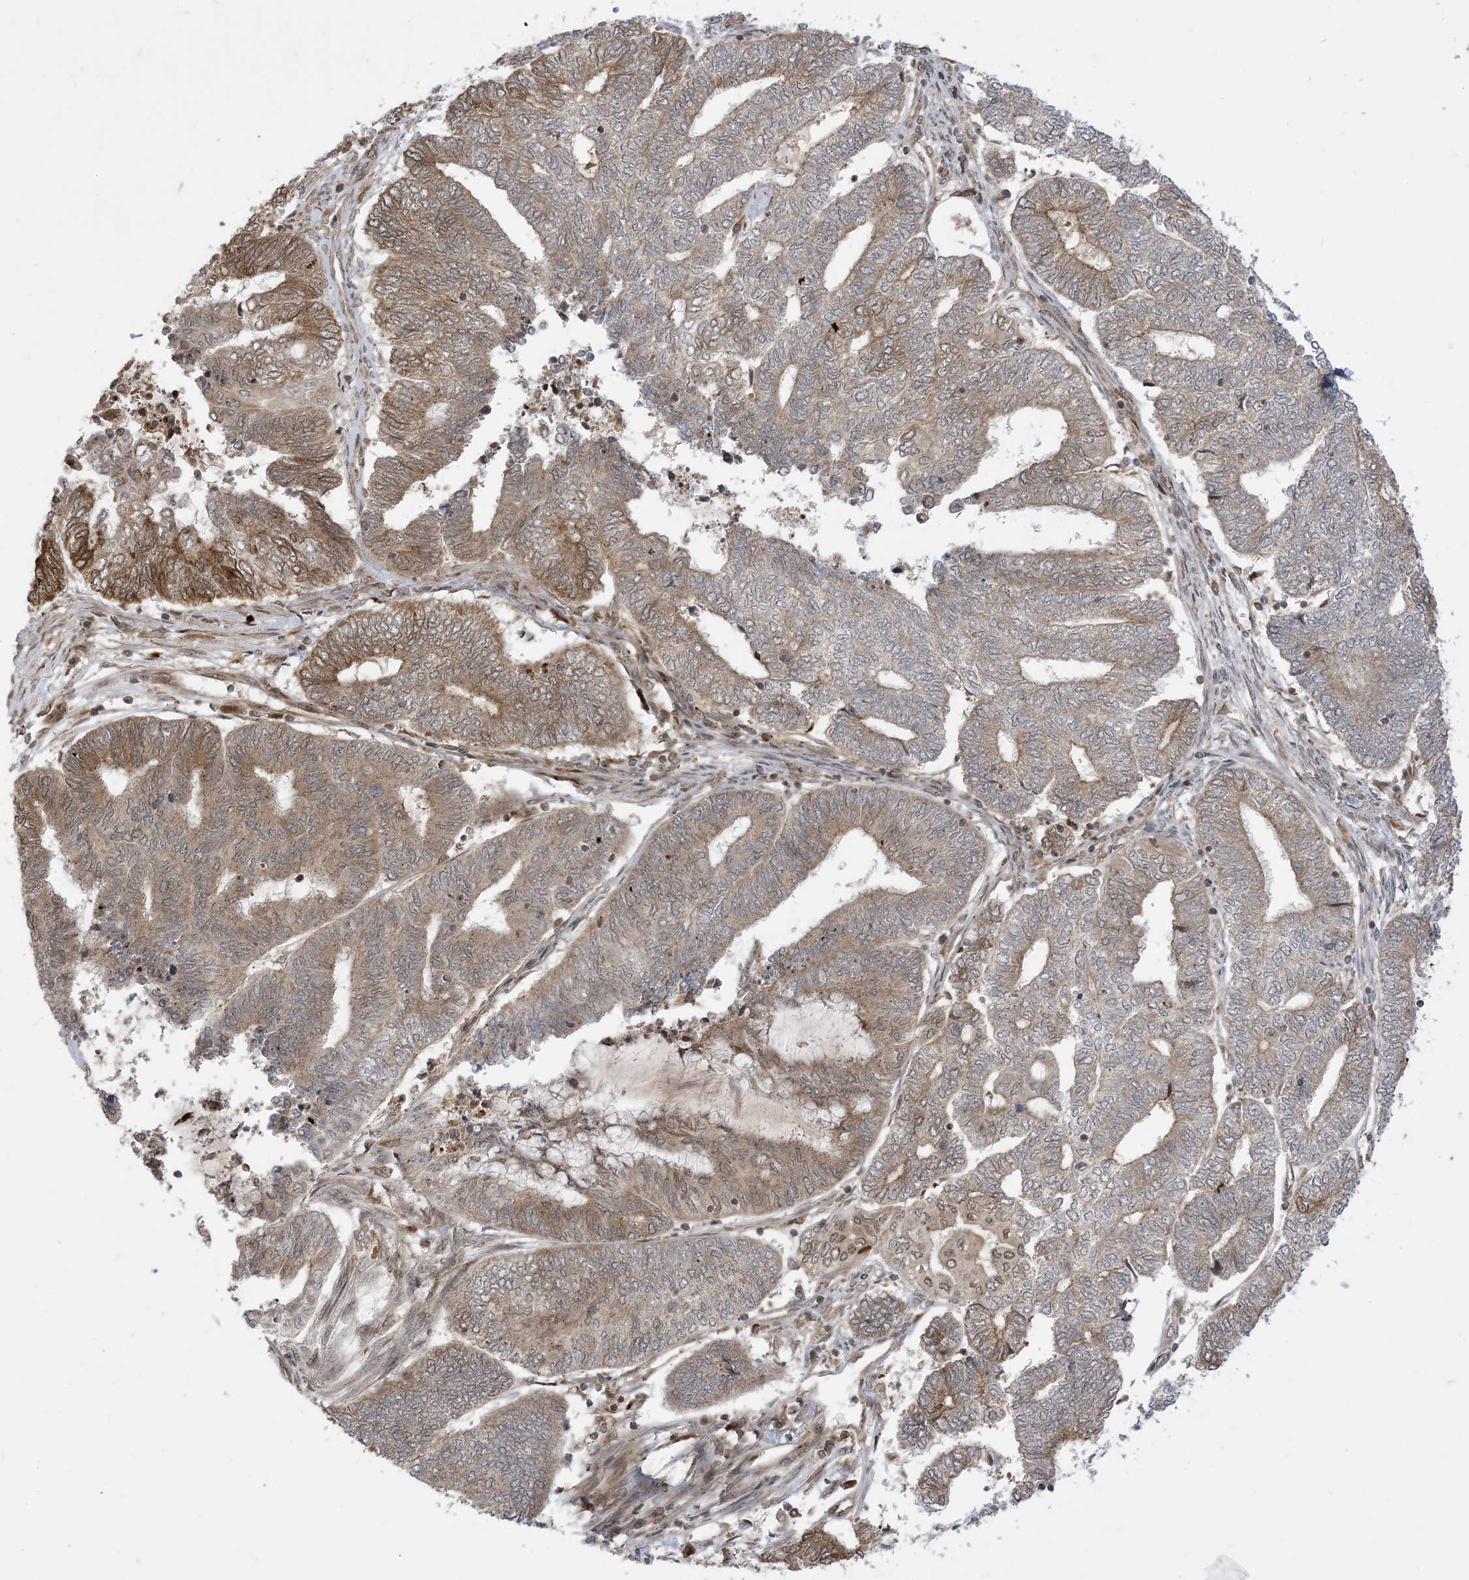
{"staining": {"intensity": "moderate", "quantity": "25%-75%", "location": "cytoplasmic/membranous"}, "tissue": "endometrial cancer", "cell_type": "Tumor cells", "image_type": "cancer", "snomed": [{"axis": "morphology", "description": "Adenocarcinoma, NOS"}, {"axis": "topography", "description": "Uterus"}, {"axis": "topography", "description": "Endometrium"}], "caption": "Immunohistochemical staining of endometrial cancer (adenocarcinoma) shows medium levels of moderate cytoplasmic/membranous protein positivity in approximately 25%-75% of tumor cells.", "gene": "CASP4", "patient": {"sex": "female", "age": 70}}